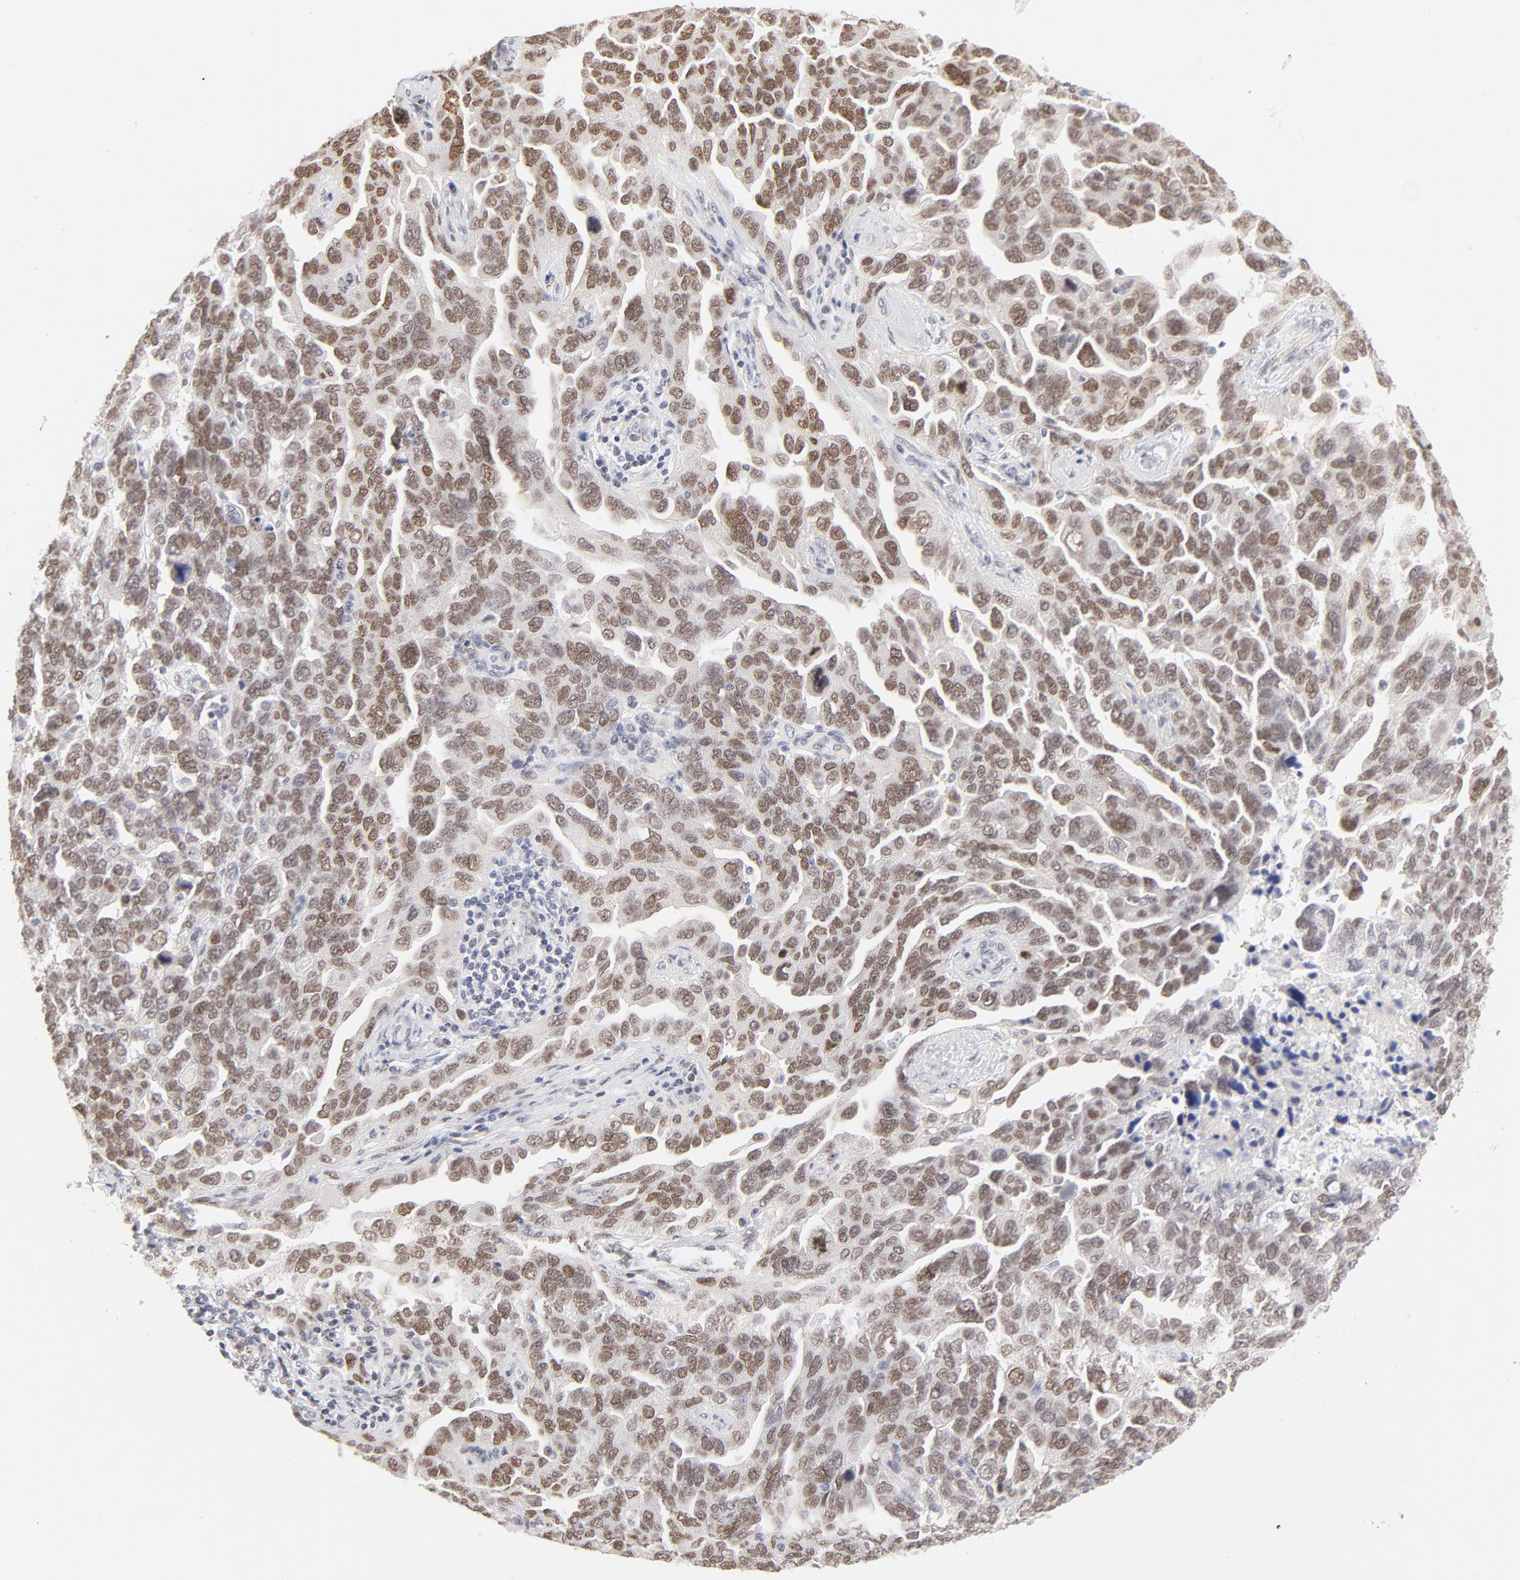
{"staining": {"intensity": "strong", "quantity": ">75%", "location": "nuclear"}, "tissue": "ovarian cancer", "cell_type": "Tumor cells", "image_type": "cancer", "snomed": [{"axis": "morphology", "description": "Cystadenocarcinoma, serous, NOS"}, {"axis": "topography", "description": "Ovary"}], "caption": "A brown stain highlights strong nuclear positivity of a protein in human serous cystadenocarcinoma (ovarian) tumor cells. (IHC, brightfield microscopy, high magnification).", "gene": "PBX1", "patient": {"sex": "female", "age": 64}}